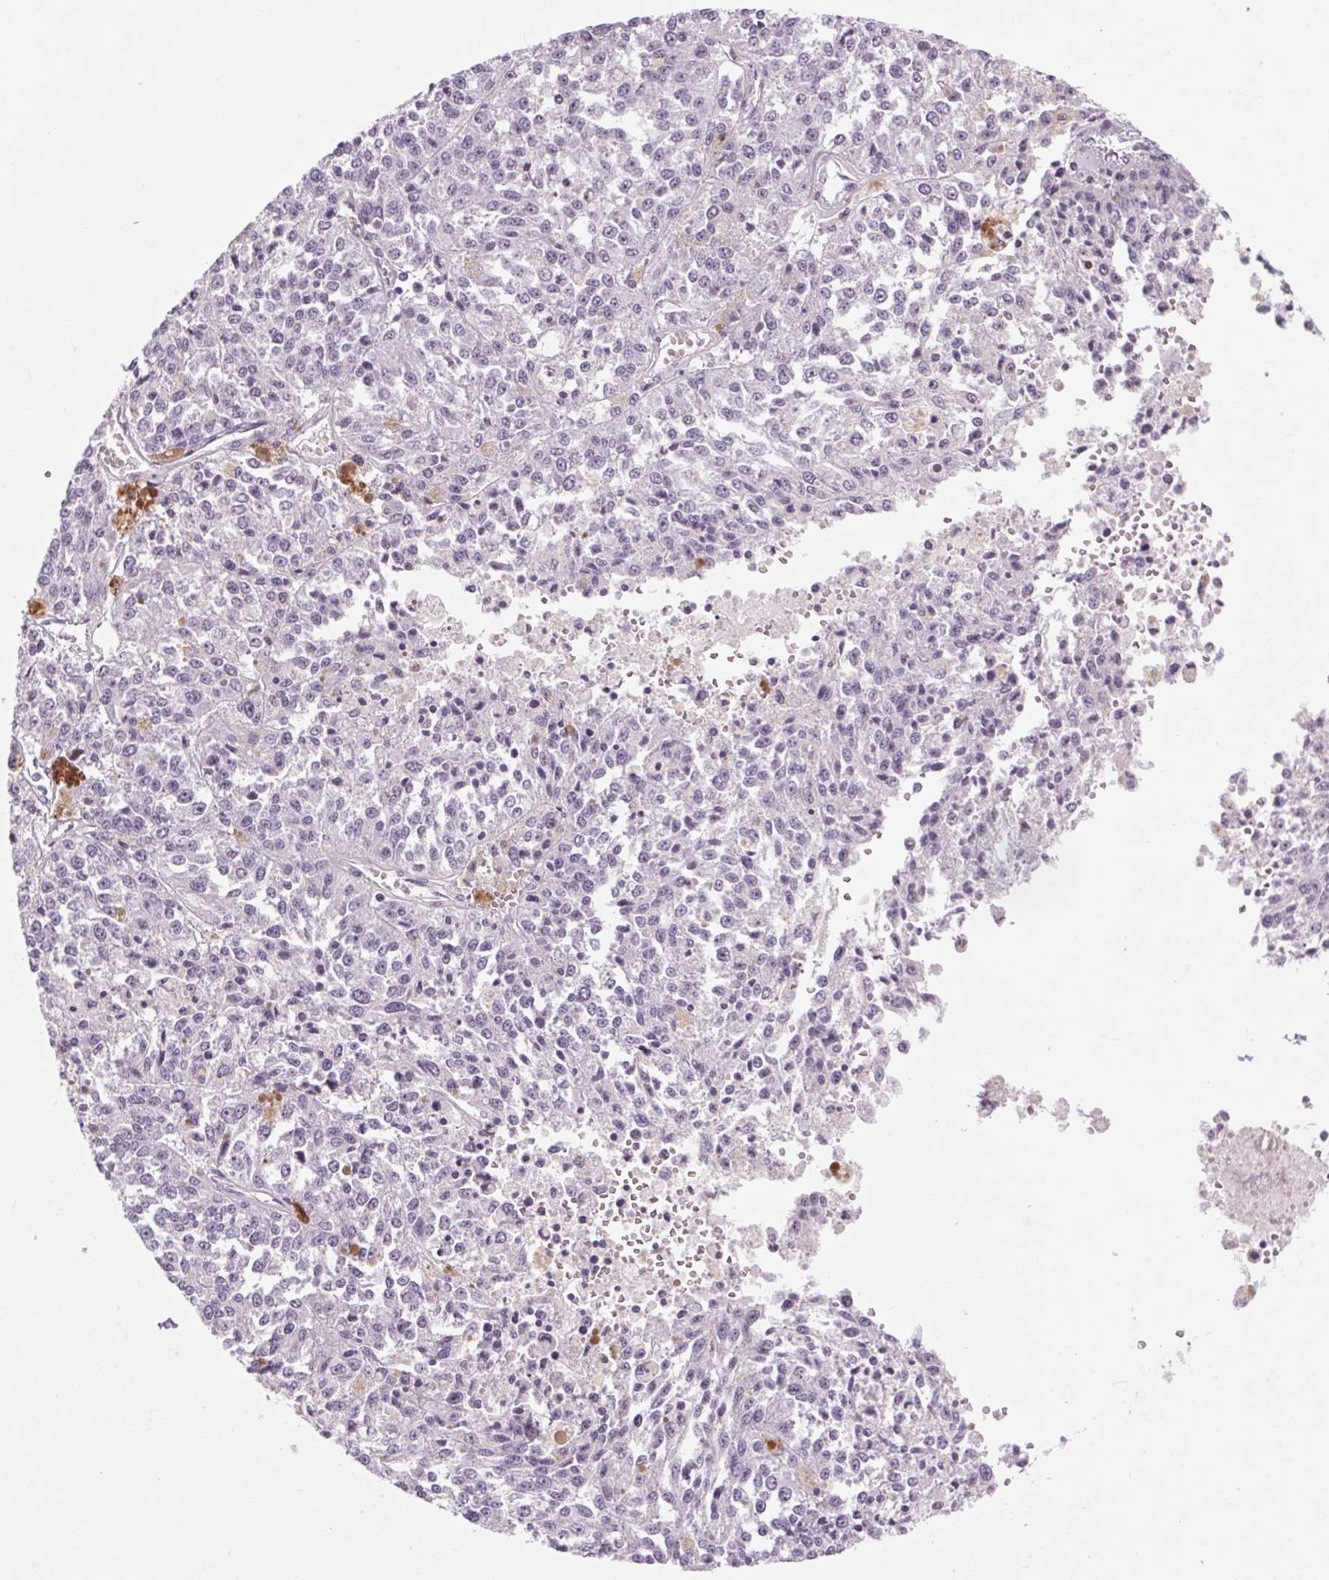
{"staining": {"intensity": "negative", "quantity": "none", "location": "none"}, "tissue": "melanoma", "cell_type": "Tumor cells", "image_type": "cancer", "snomed": [{"axis": "morphology", "description": "Malignant melanoma, Metastatic site"}, {"axis": "topography", "description": "Lymph node"}], "caption": "This image is of melanoma stained with immunohistochemistry (IHC) to label a protein in brown with the nuclei are counter-stained blue. There is no positivity in tumor cells. The staining was performed using DAB (3,3'-diaminobenzidine) to visualize the protein expression in brown, while the nuclei were stained in blue with hematoxylin (Magnification: 20x).", "gene": "POMC", "patient": {"sex": "female", "age": 64}}